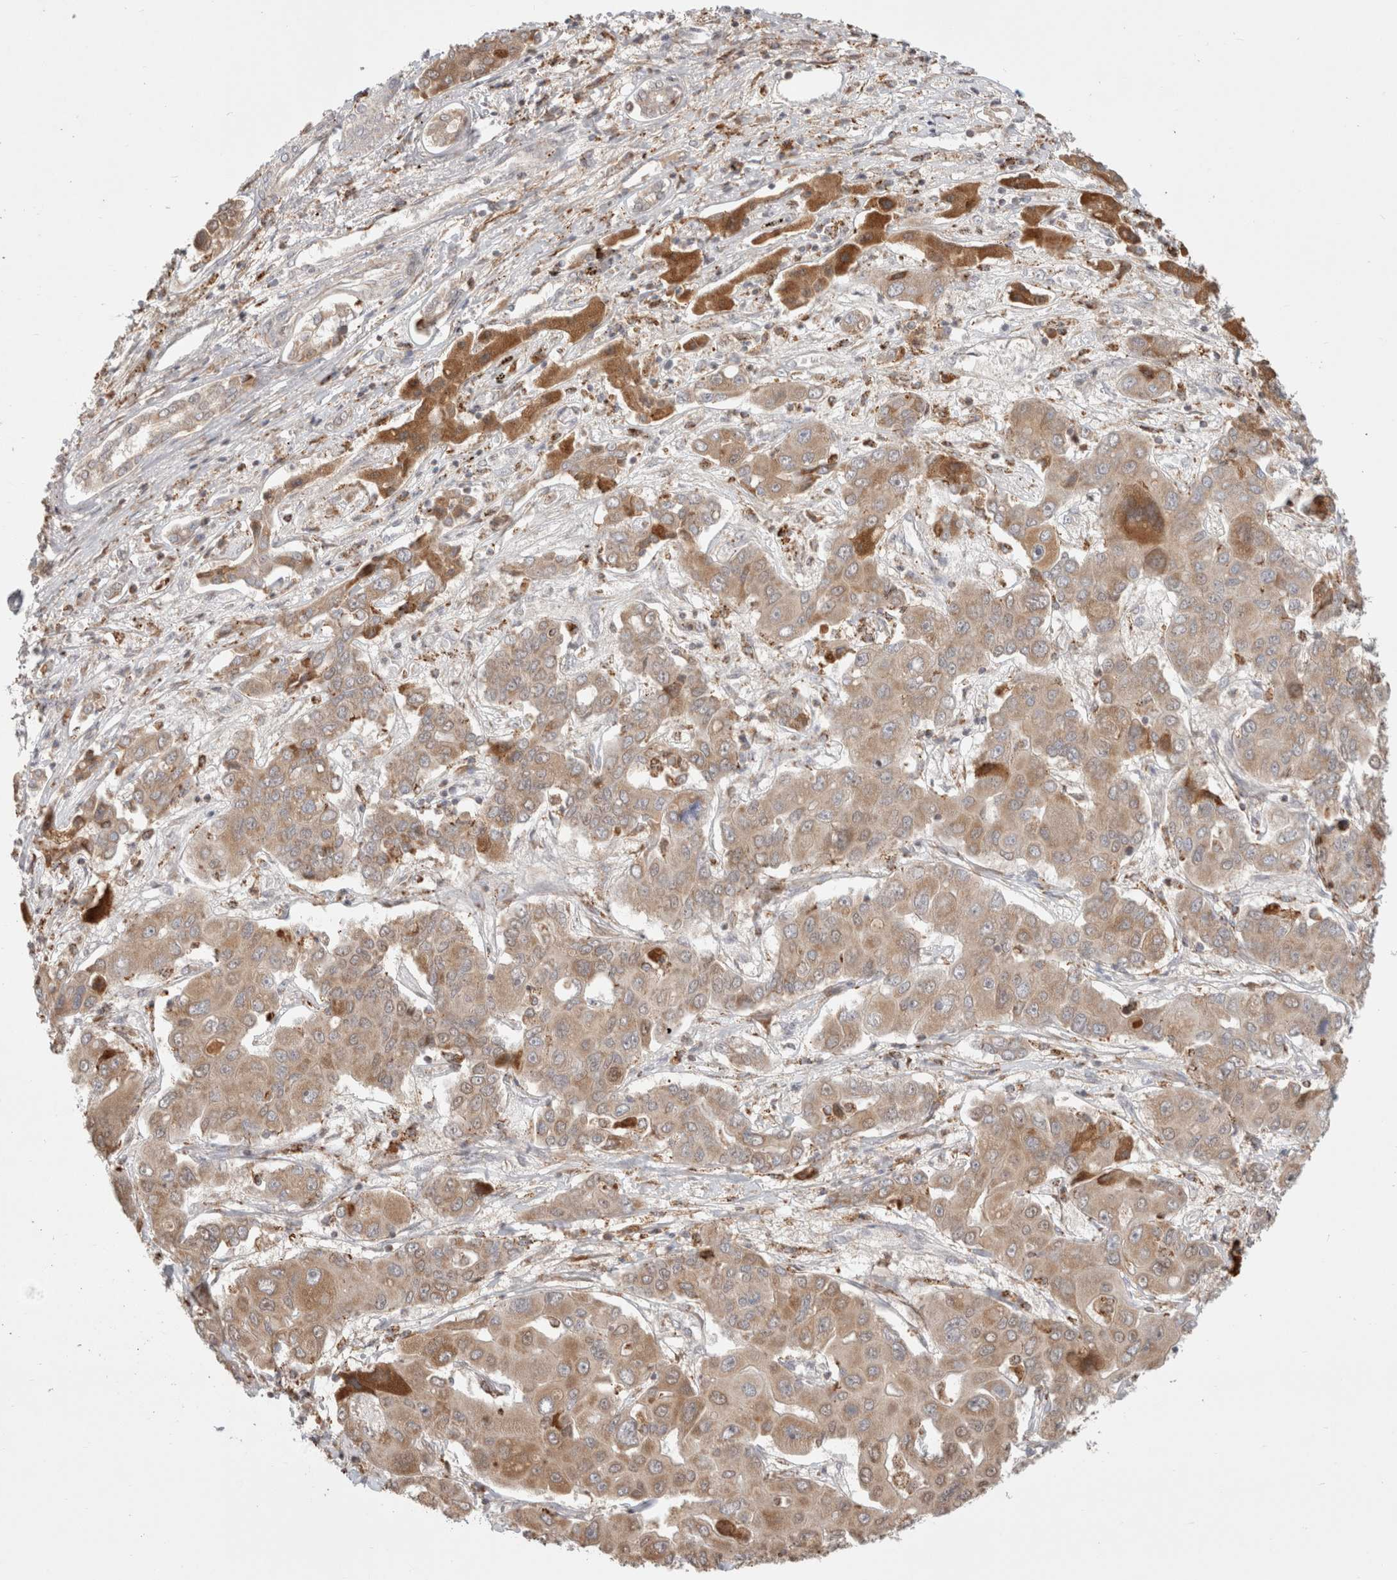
{"staining": {"intensity": "weak", "quantity": ">75%", "location": "cytoplasmic/membranous"}, "tissue": "liver cancer", "cell_type": "Tumor cells", "image_type": "cancer", "snomed": [{"axis": "morphology", "description": "Cholangiocarcinoma"}, {"axis": "topography", "description": "Liver"}], "caption": "The image shows immunohistochemical staining of liver cancer (cholangiocarcinoma). There is weak cytoplasmic/membranous positivity is seen in about >75% of tumor cells. (DAB (3,3'-diaminobenzidine) IHC with brightfield microscopy, high magnification).", "gene": "HROB", "patient": {"sex": "male", "age": 67}}